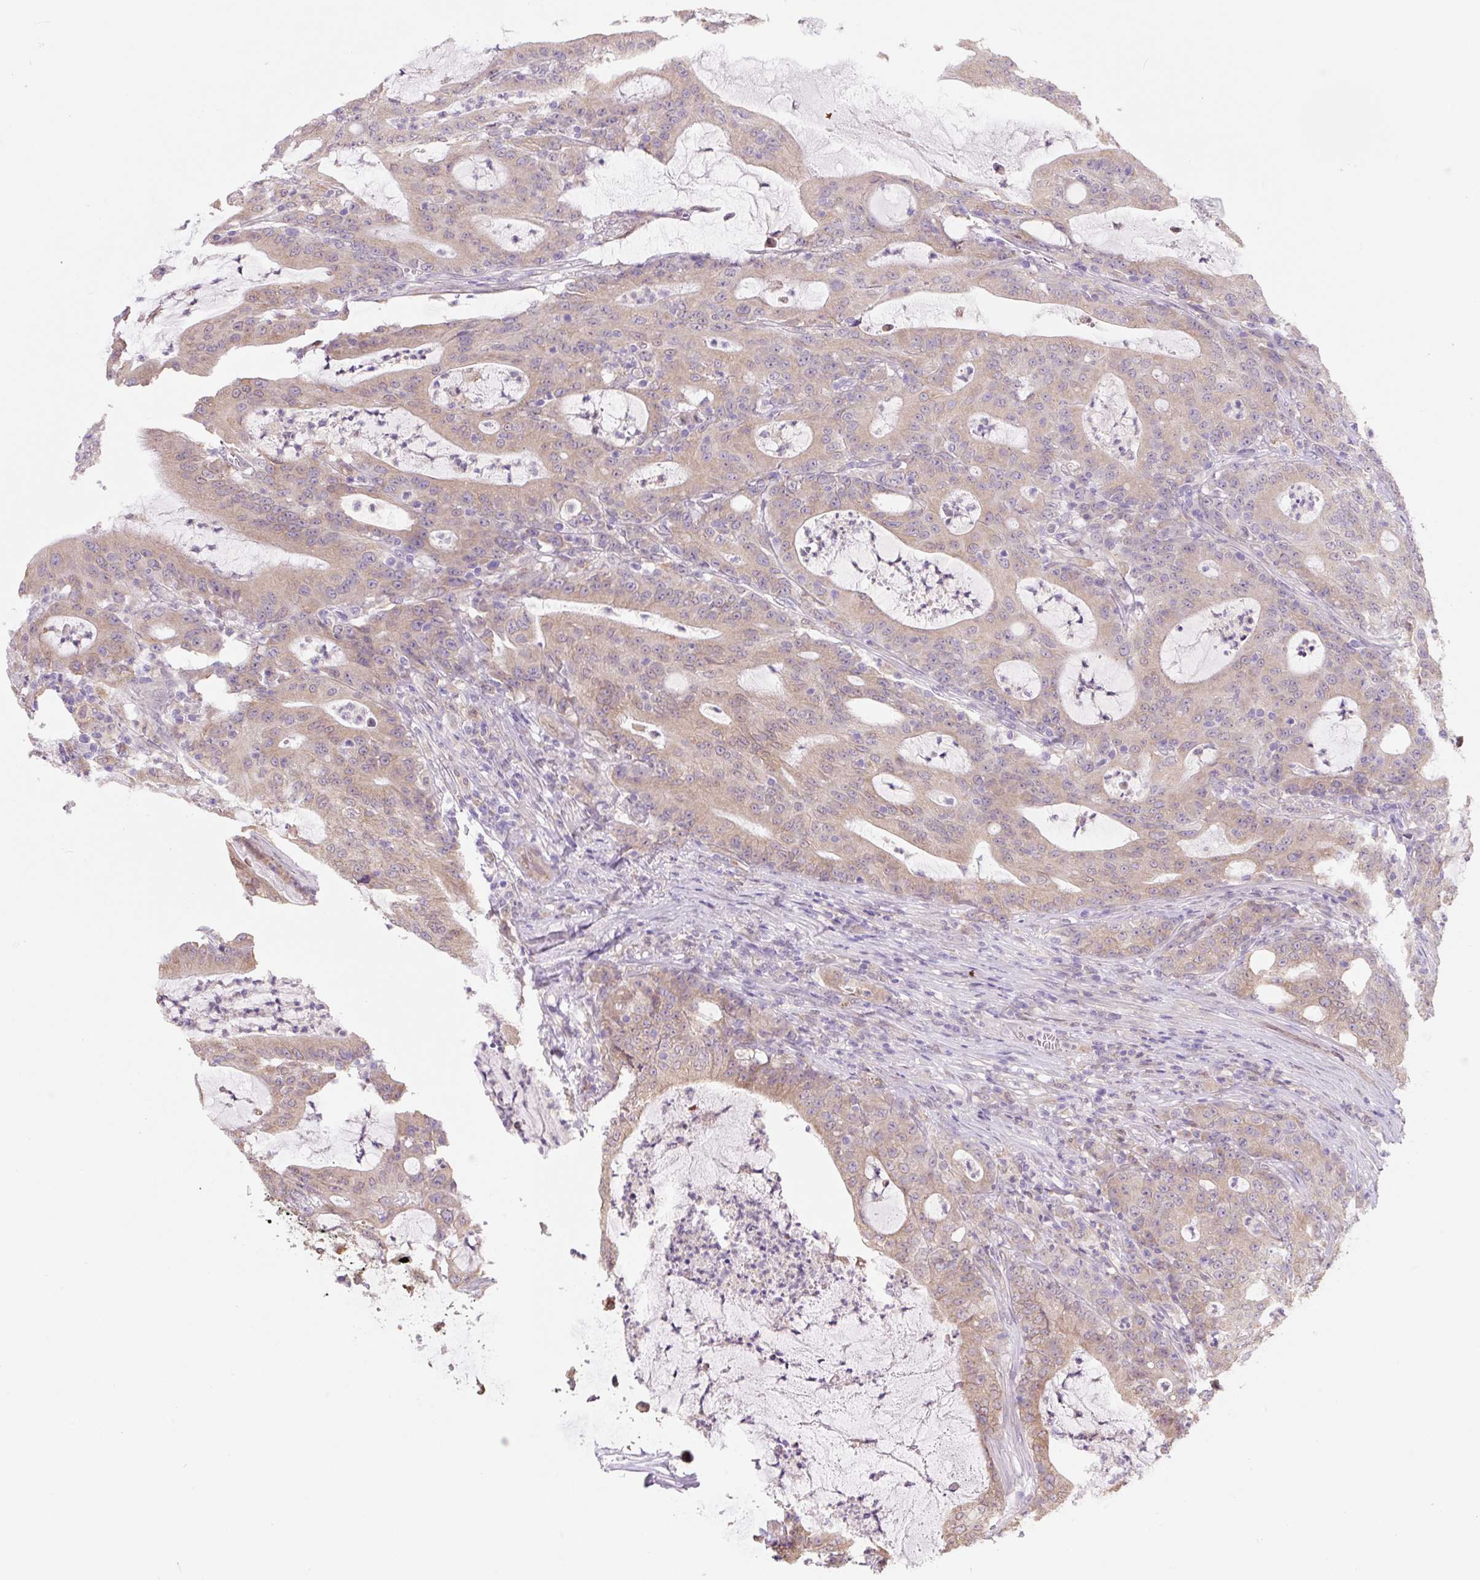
{"staining": {"intensity": "weak", "quantity": ">75%", "location": "cytoplasmic/membranous"}, "tissue": "colorectal cancer", "cell_type": "Tumor cells", "image_type": "cancer", "snomed": [{"axis": "morphology", "description": "Adenocarcinoma, NOS"}, {"axis": "topography", "description": "Colon"}], "caption": "This micrograph exhibits colorectal adenocarcinoma stained with IHC to label a protein in brown. The cytoplasmic/membranous of tumor cells show weak positivity for the protein. Nuclei are counter-stained blue.", "gene": "ASRGL1", "patient": {"sex": "male", "age": 83}}